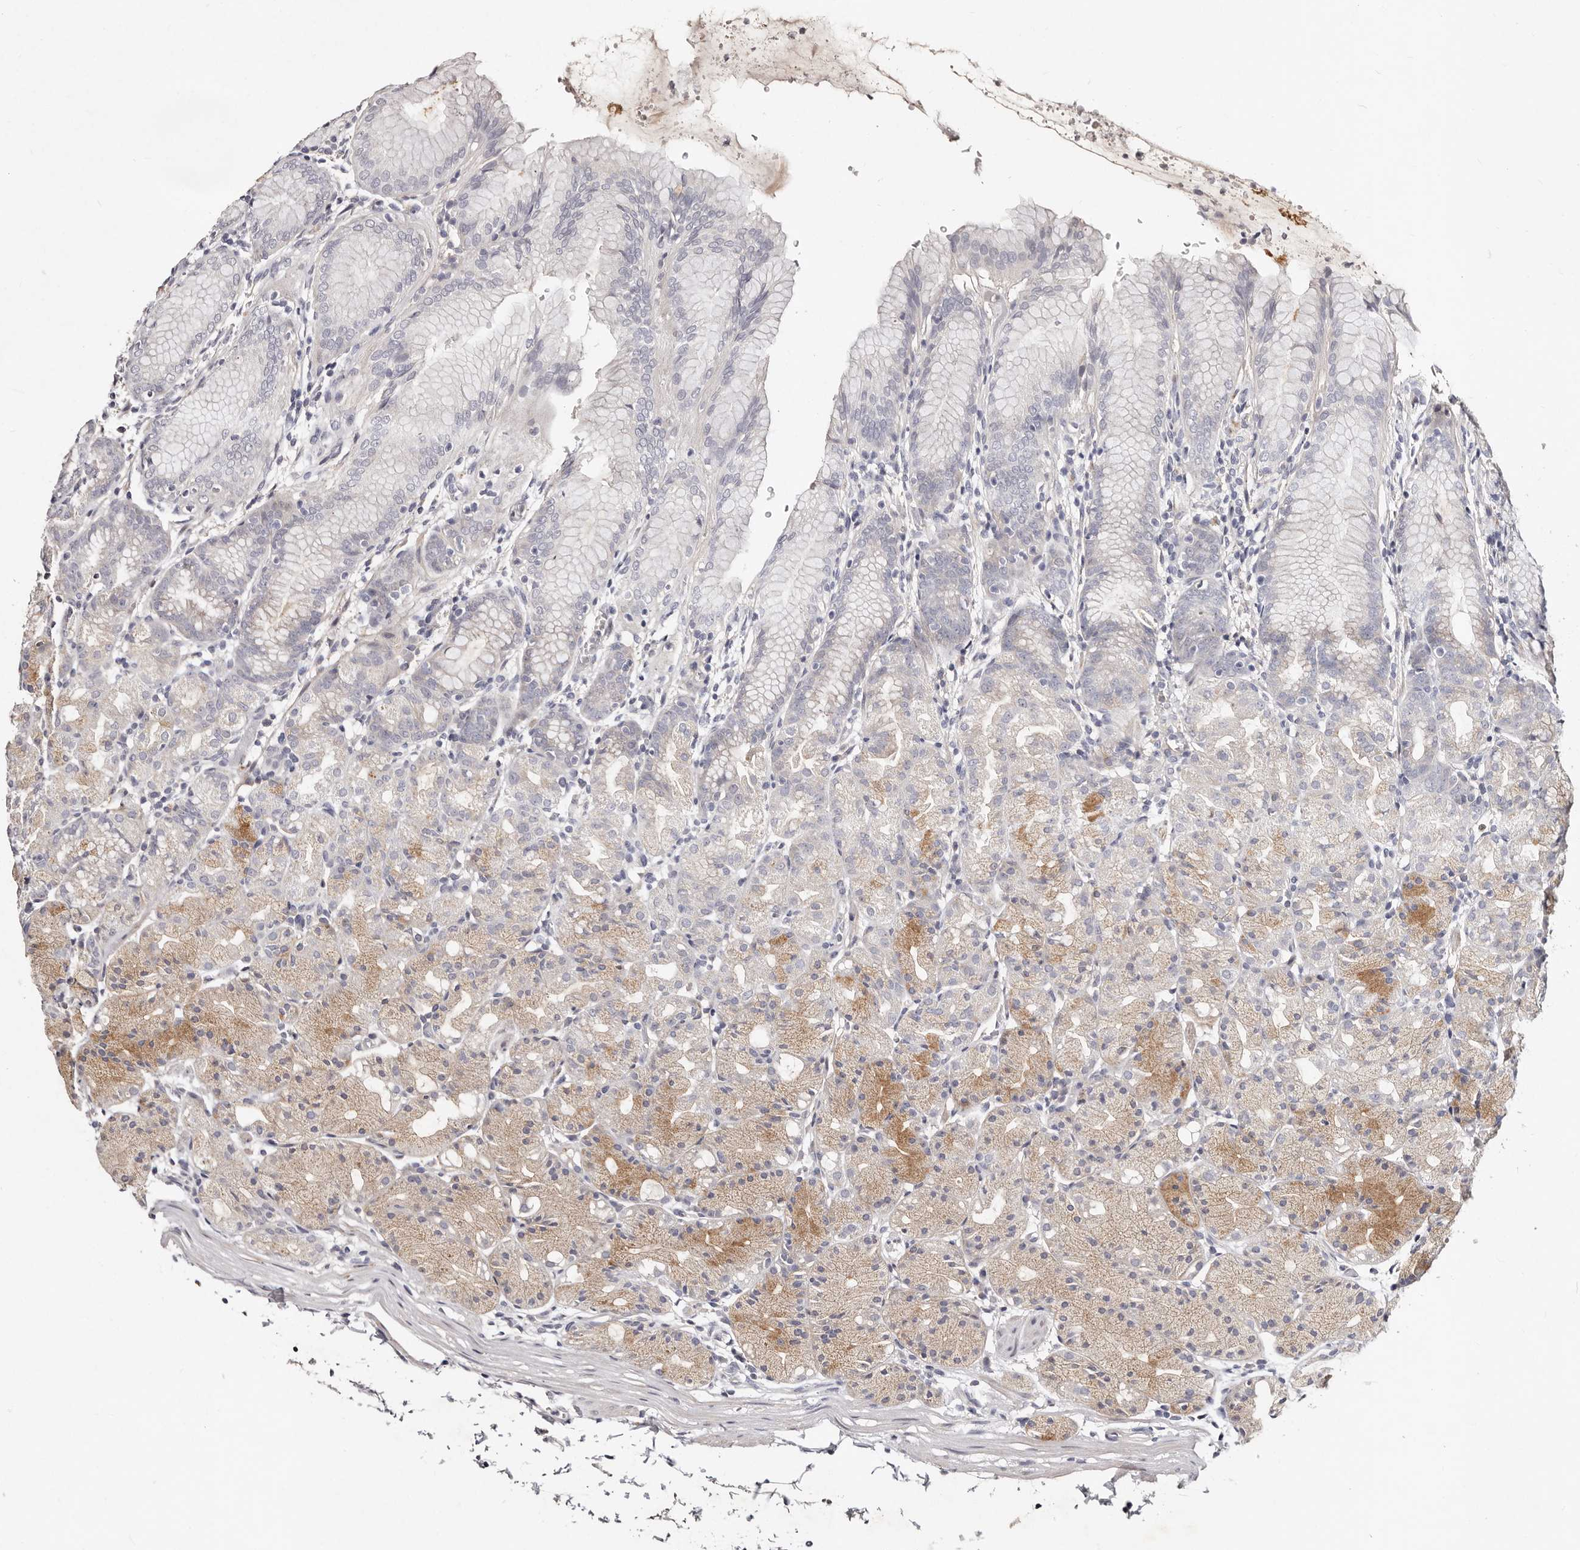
{"staining": {"intensity": "weak", "quantity": "<25%", "location": "cytoplasmic/membranous"}, "tissue": "stomach", "cell_type": "Glandular cells", "image_type": "normal", "snomed": [{"axis": "morphology", "description": "Normal tissue, NOS"}, {"axis": "topography", "description": "Stomach, upper"}], "caption": "DAB (3,3'-diaminobenzidine) immunohistochemical staining of benign human stomach reveals no significant staining in glandular cells.", "gene": "MRPS33", "patient": {"sex": "male", "age": 48}}